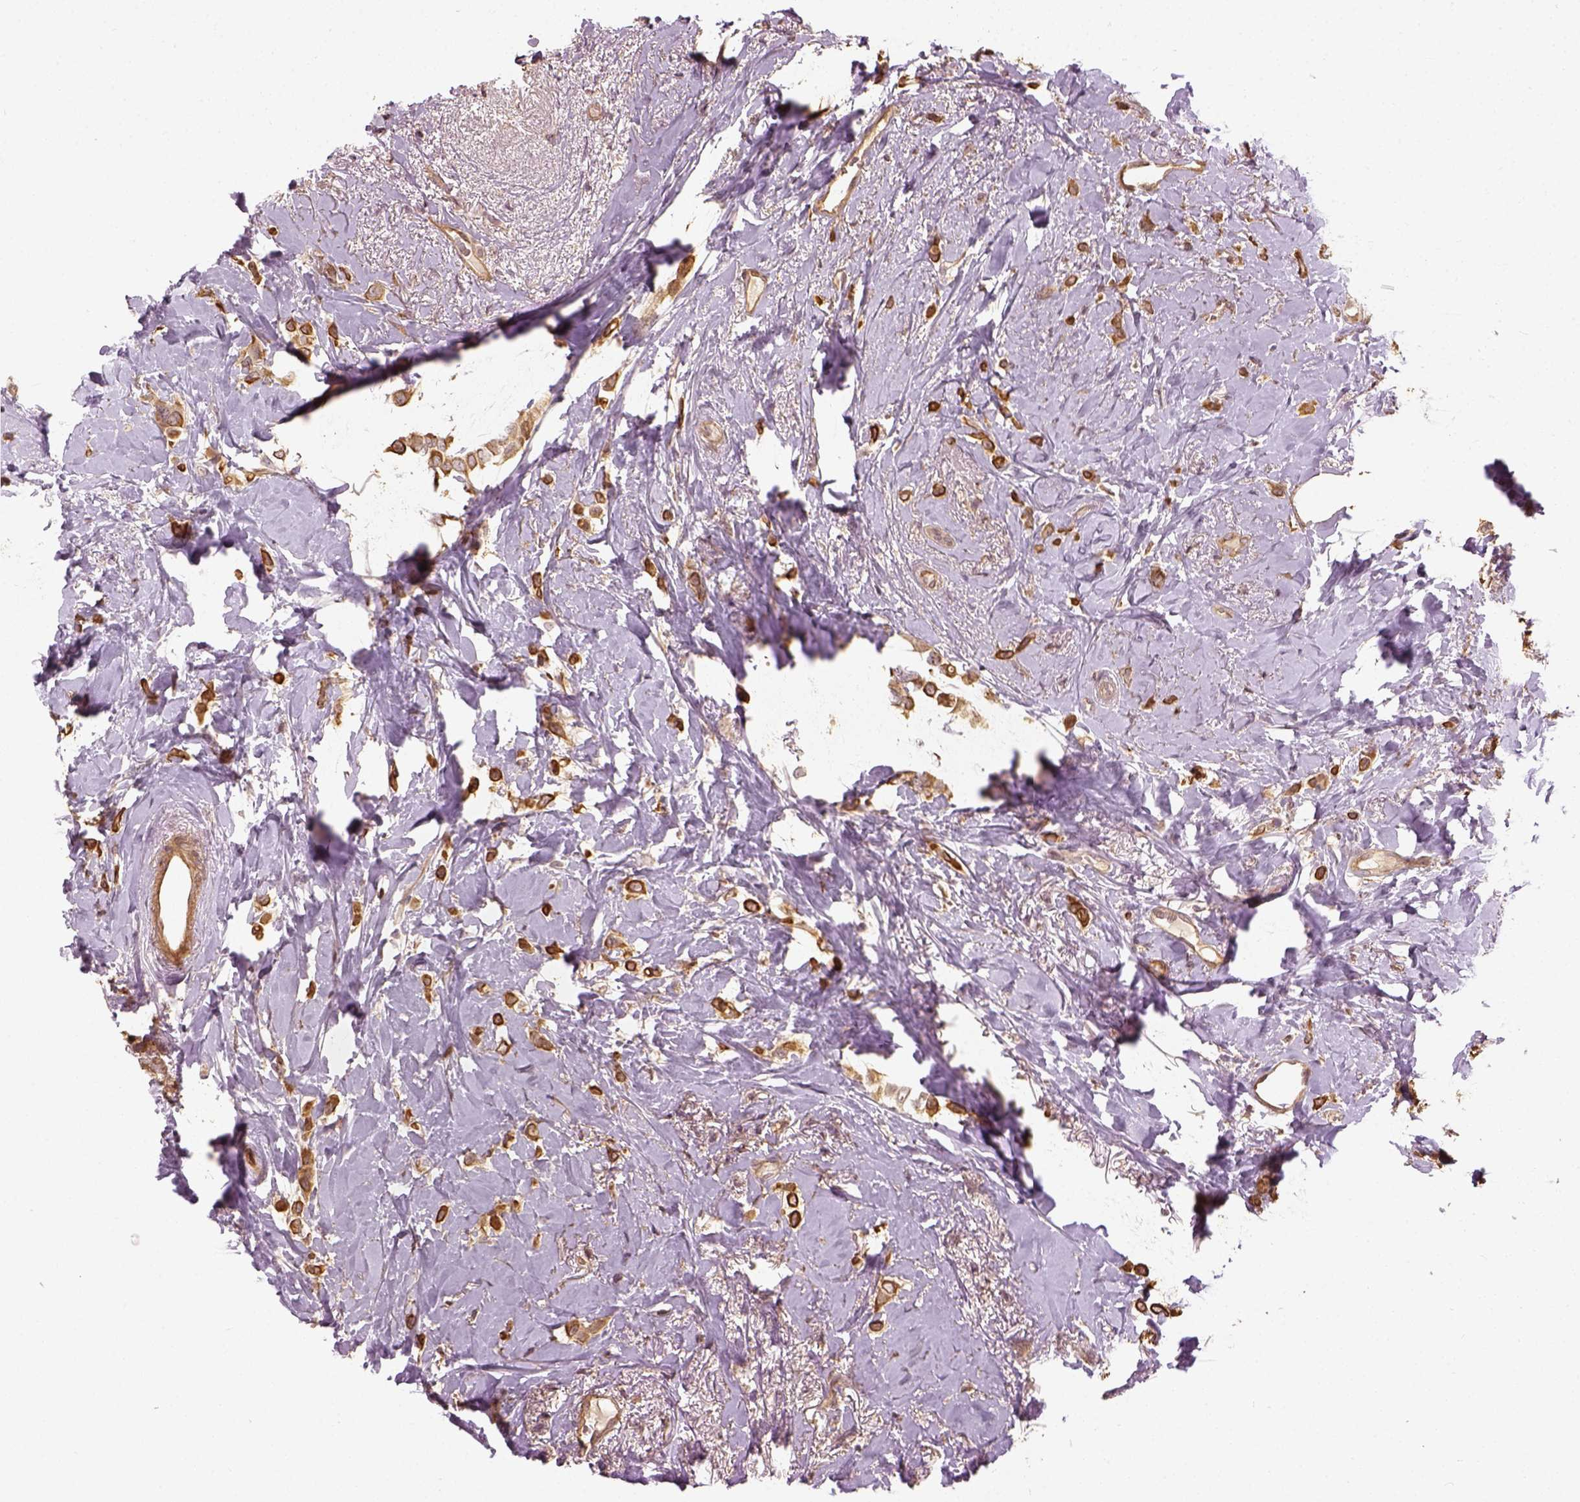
{"staining": {"intensity": "strong", "quantity": ">75%", "location": "cytoplasmic/membranous"}, "tissue": "breast cancer", "cell_type": "Tumor cells", "image_type": "cancer", "snomed": [{"axis": "morphology", "description": "Lobular carcinoma"}, {"axis": "topography", "description": "Breast"}], "caption": "An IHC micrograph of neoplastic tissue is shown. Protein staining in brown labels strong cytoplasmic/membranous positivity in breast cancer (lobular carcinoma) within tumor cells.", "gene": "VEGFA", "patient": {"sex": "female", "age": 66}}